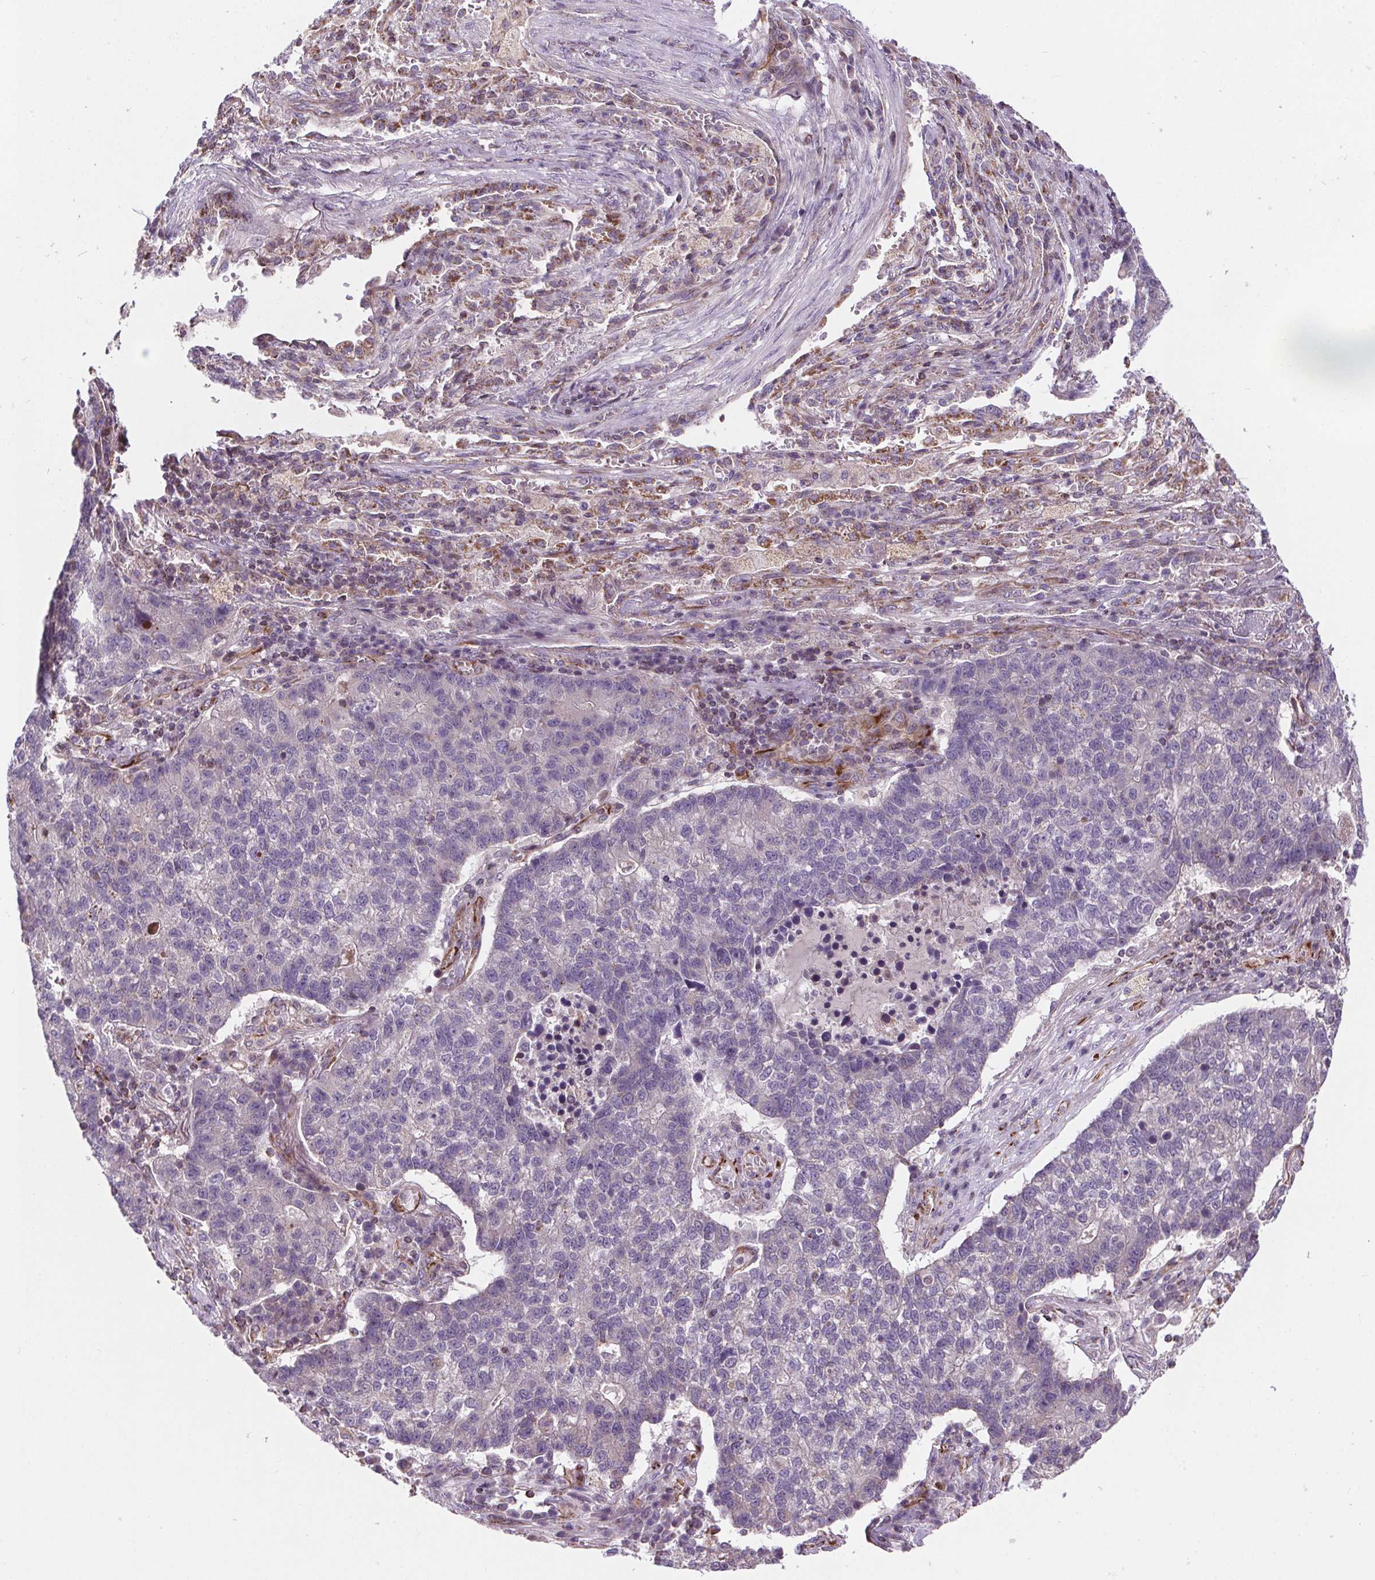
{"staining": {"intensity": "negative", "quantity": "none", "location": "none"}, "tissue": "lung cancer", "cell_type": "Tumor cells", "image_type": "cancer", "snomed": [{"axis": "morphology", "description": "Adenocarcinoma, NOS"}, {"axis": "topography", "description": "Lung"}], "caption": "This is an IHC micrograph of lung cancer (adenocarcinoma). There is no staining in tumor cells.", "gene": "GOLT1B", "patient": {"sex": "male", "age": 57}}